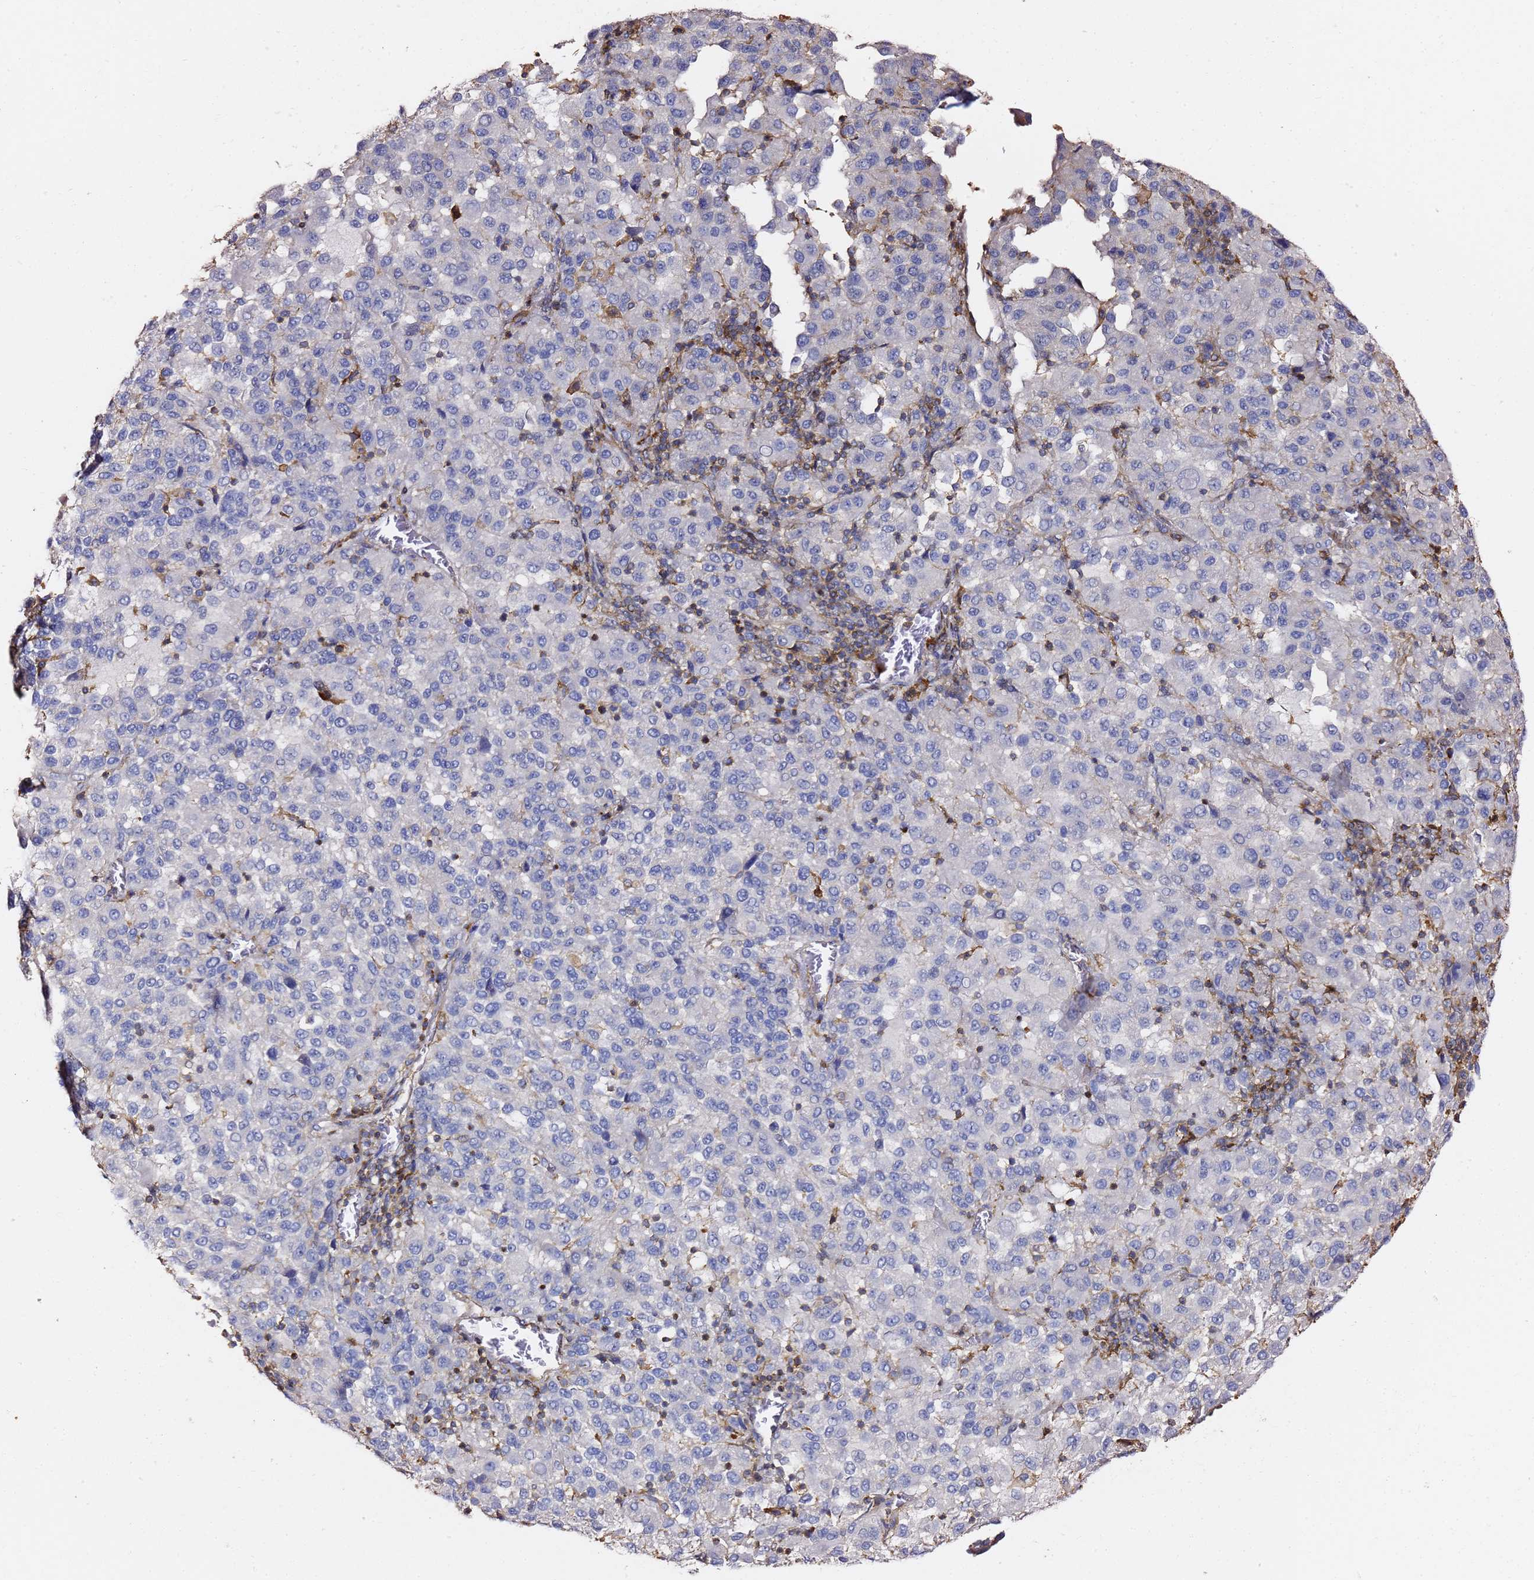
{"staining": {"intensity": "negative", "quantity": "none", "location": "none"}, "tissue": "melanoma", "cell_type": "Tumor cells", "image_type": "cancer", "snomed": [{"axis": "morphology", "description": "Malignant melanoma, Metastatic site"}, {"axis": "topography", "description": "Lung"}], "caption": "DAB (3,3'-diaminobenzidine) immunohistochemical staining of human malignant melanoma (metastatic site) exhibits no significant expression in tumor cells.", "gene": "ZFP36L2", "patient": {"sex": "male", "age": 64}}